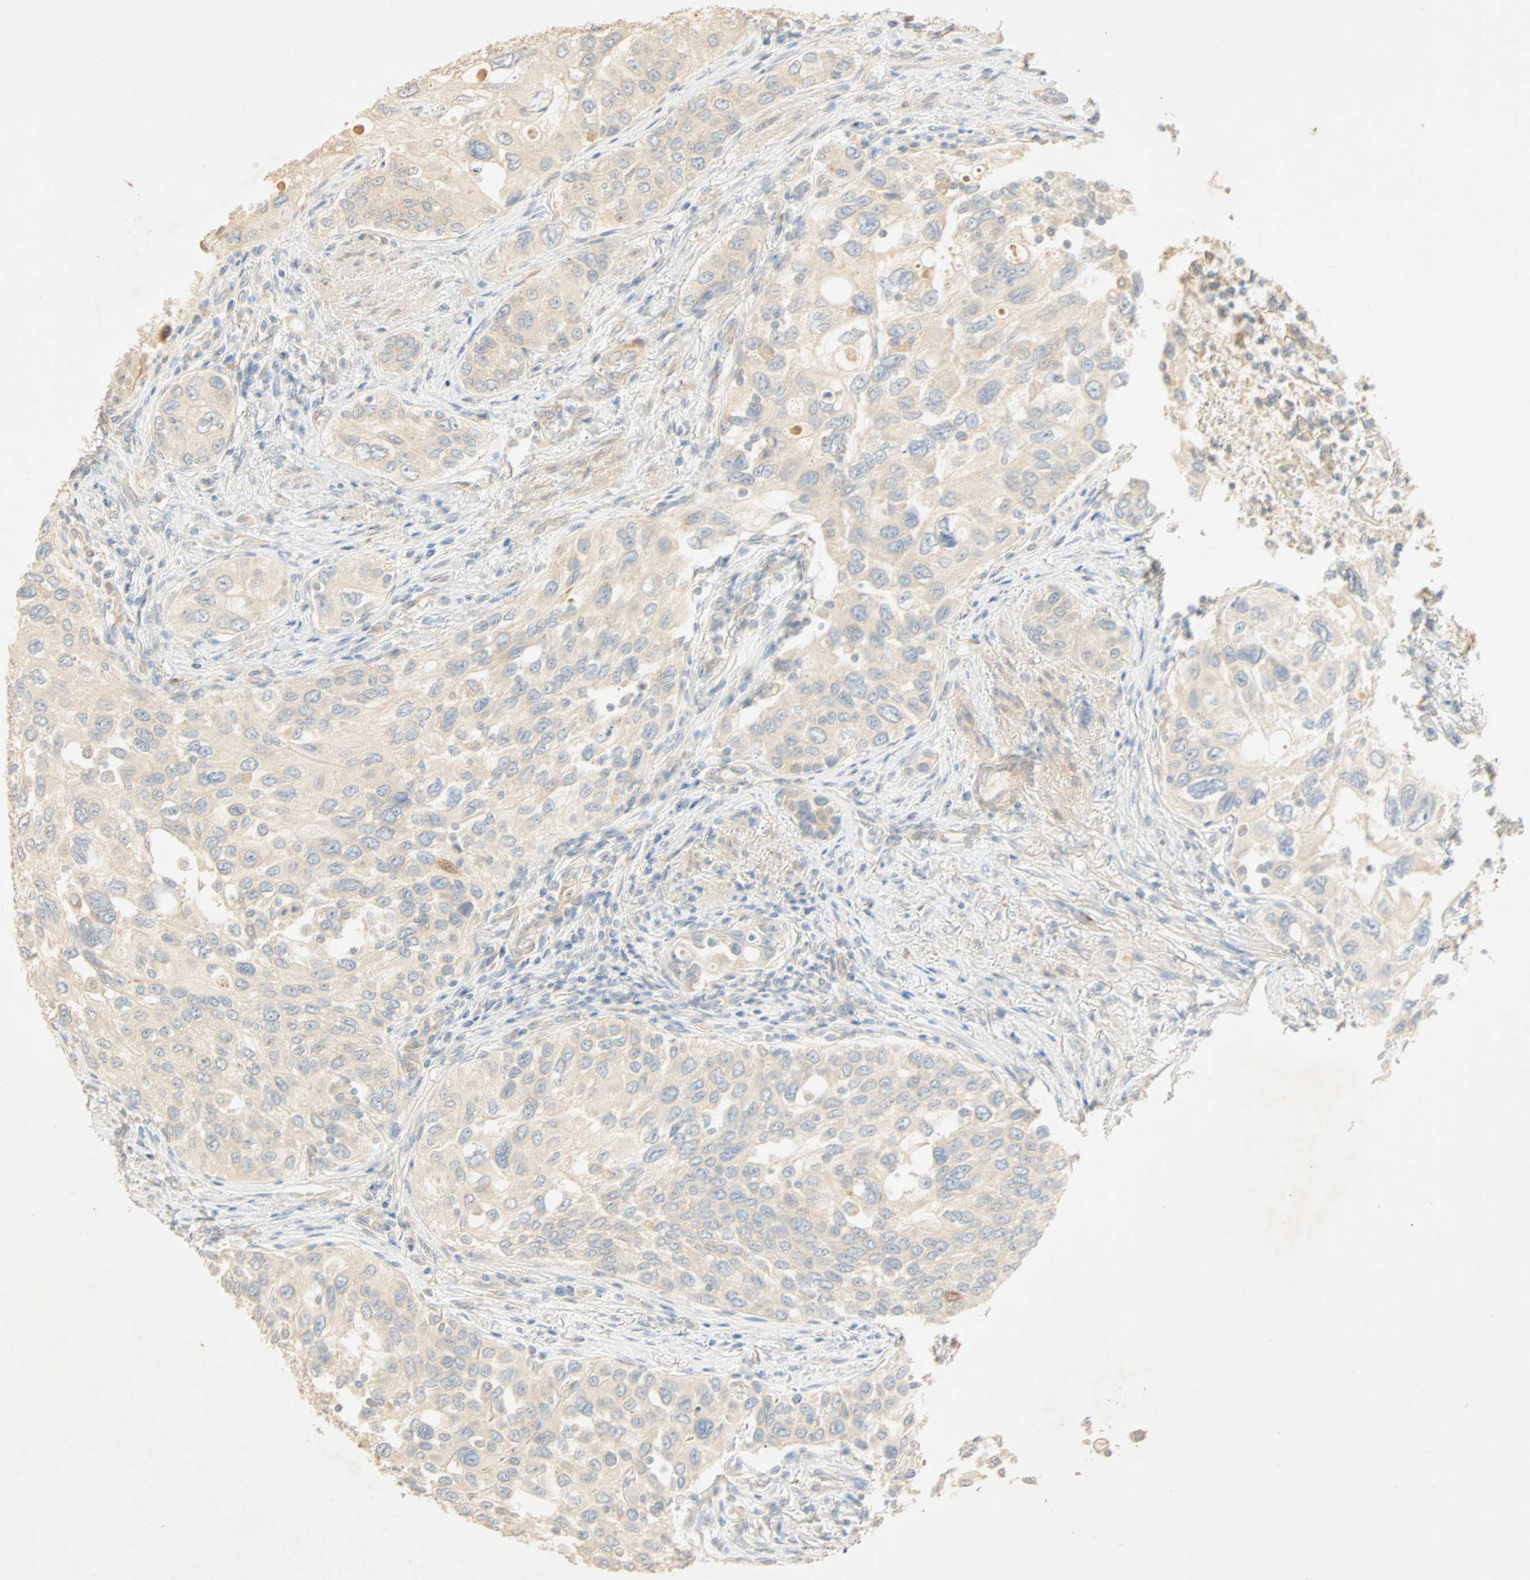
{"staining": {"intensity": "weak", "quantity": "<25%", "location": "cytoplasmic/membranous"}, "tissue": "urothelial cancer", "cell_type": "Tumor cells", "image_type": "cancer", "snomed": [{"axis": "morphology", "description": "Urothelial carcinoma, High grade"}, {"axis": "topography", "description": "Urinary bladder"}], "caption": "Tumor cells show no significant staining in urothelial carcinoma (high-grade).", "gene": "SELENBP1", "patient": {"sex": "female", "age": 56}}